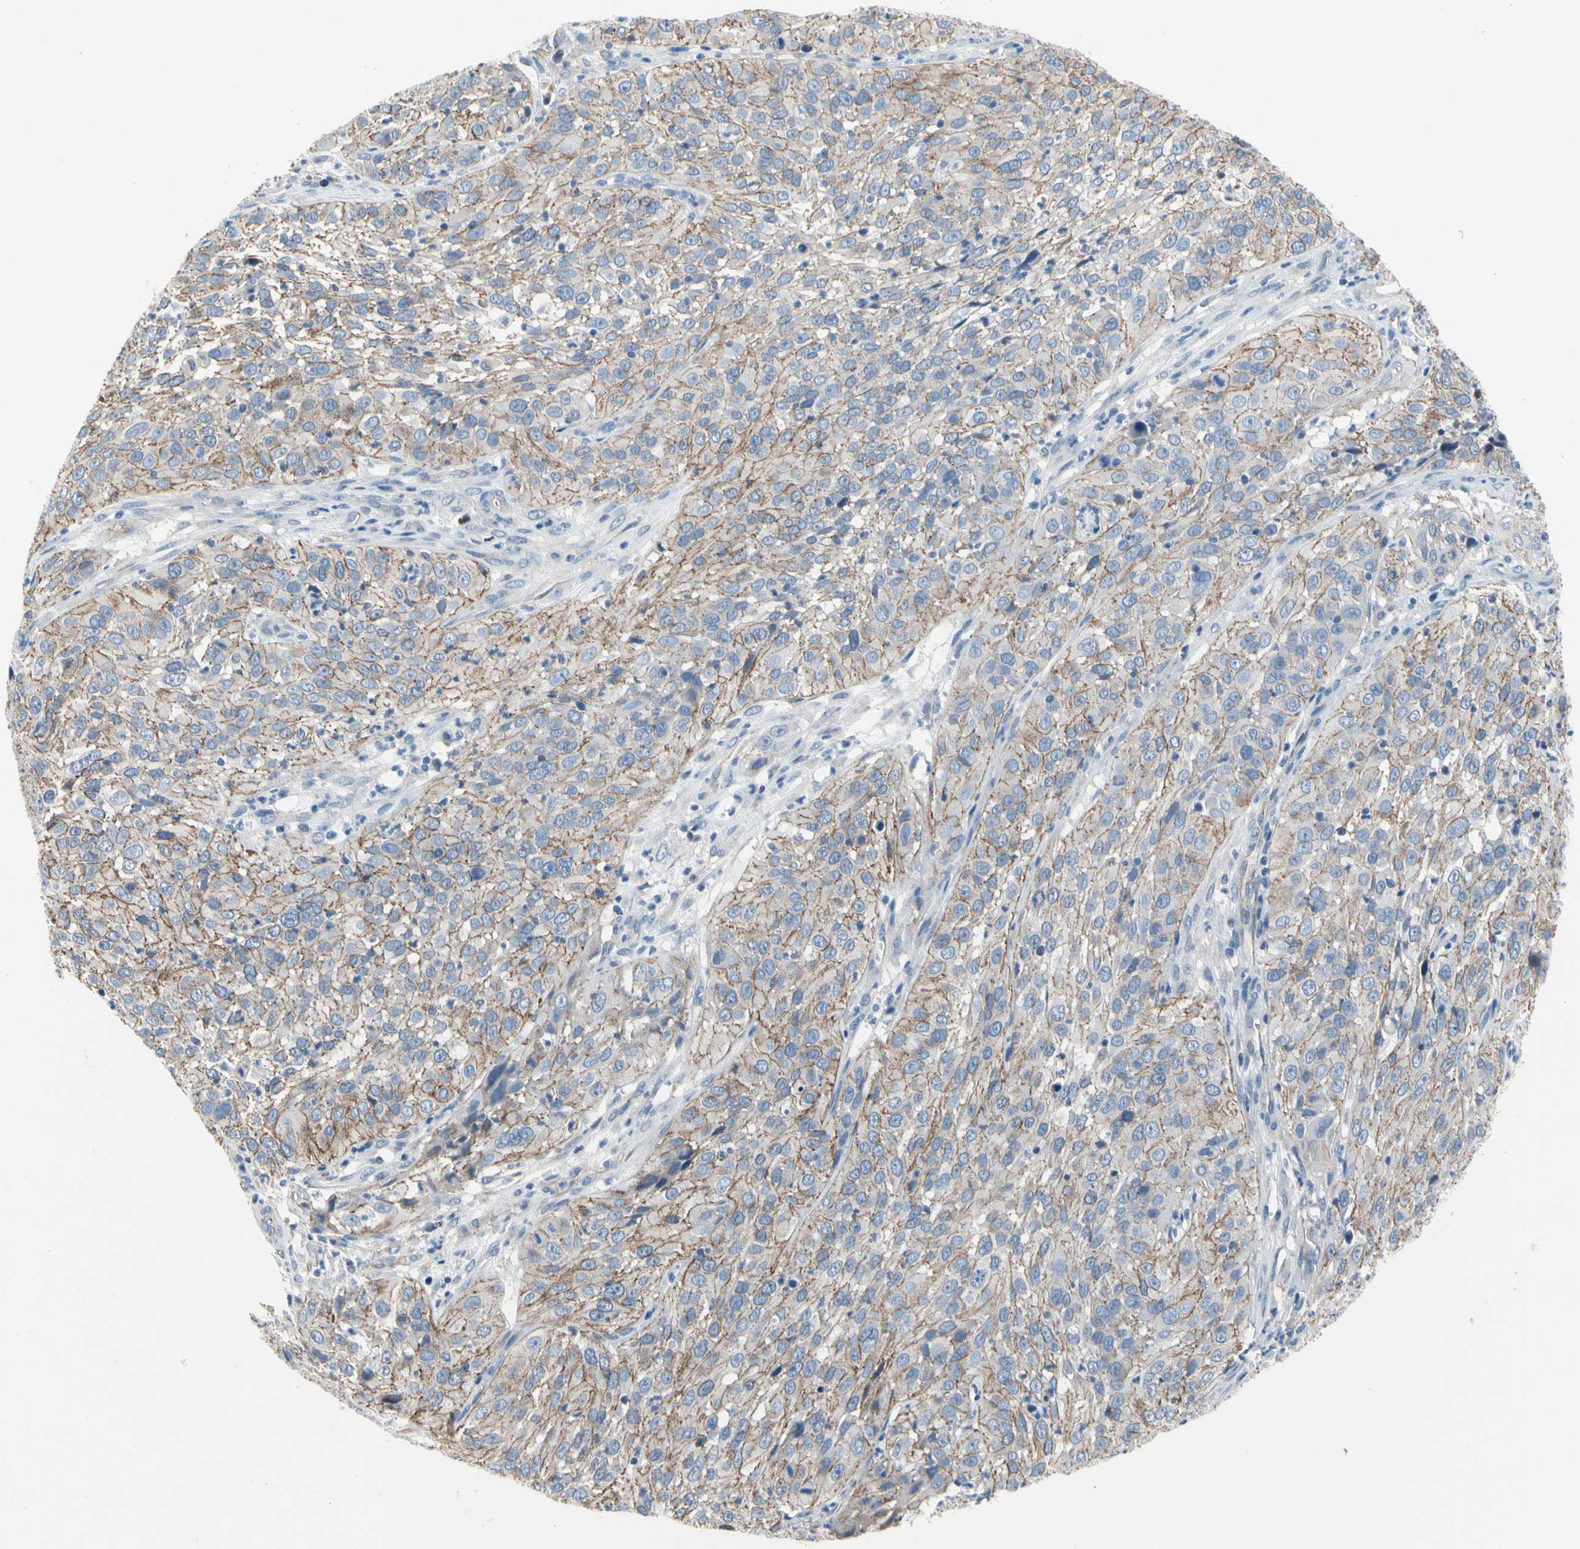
{"staining": {"intensity": "weak", "quantity": "25%-75%", "location": "cytoplasmic/membranous"}, "tissue": "cervical cancer", "cell_type": "Tumor cells", "image_type": "cancer", "snomed": [{"axis": "morphology", "description": "Squamous cell carcinoma, NOS"}, {"axis": "topography", "description": "Cervix"}], "caption": "Cervical cancer (squamous cell carcinoma) stained with IHC demonstrates weak cytoplasmic/membranous staining in about 25%-75% of tumor cells.", "gene": "LGR6", "patient": {"sex": "female", "age": 32}}